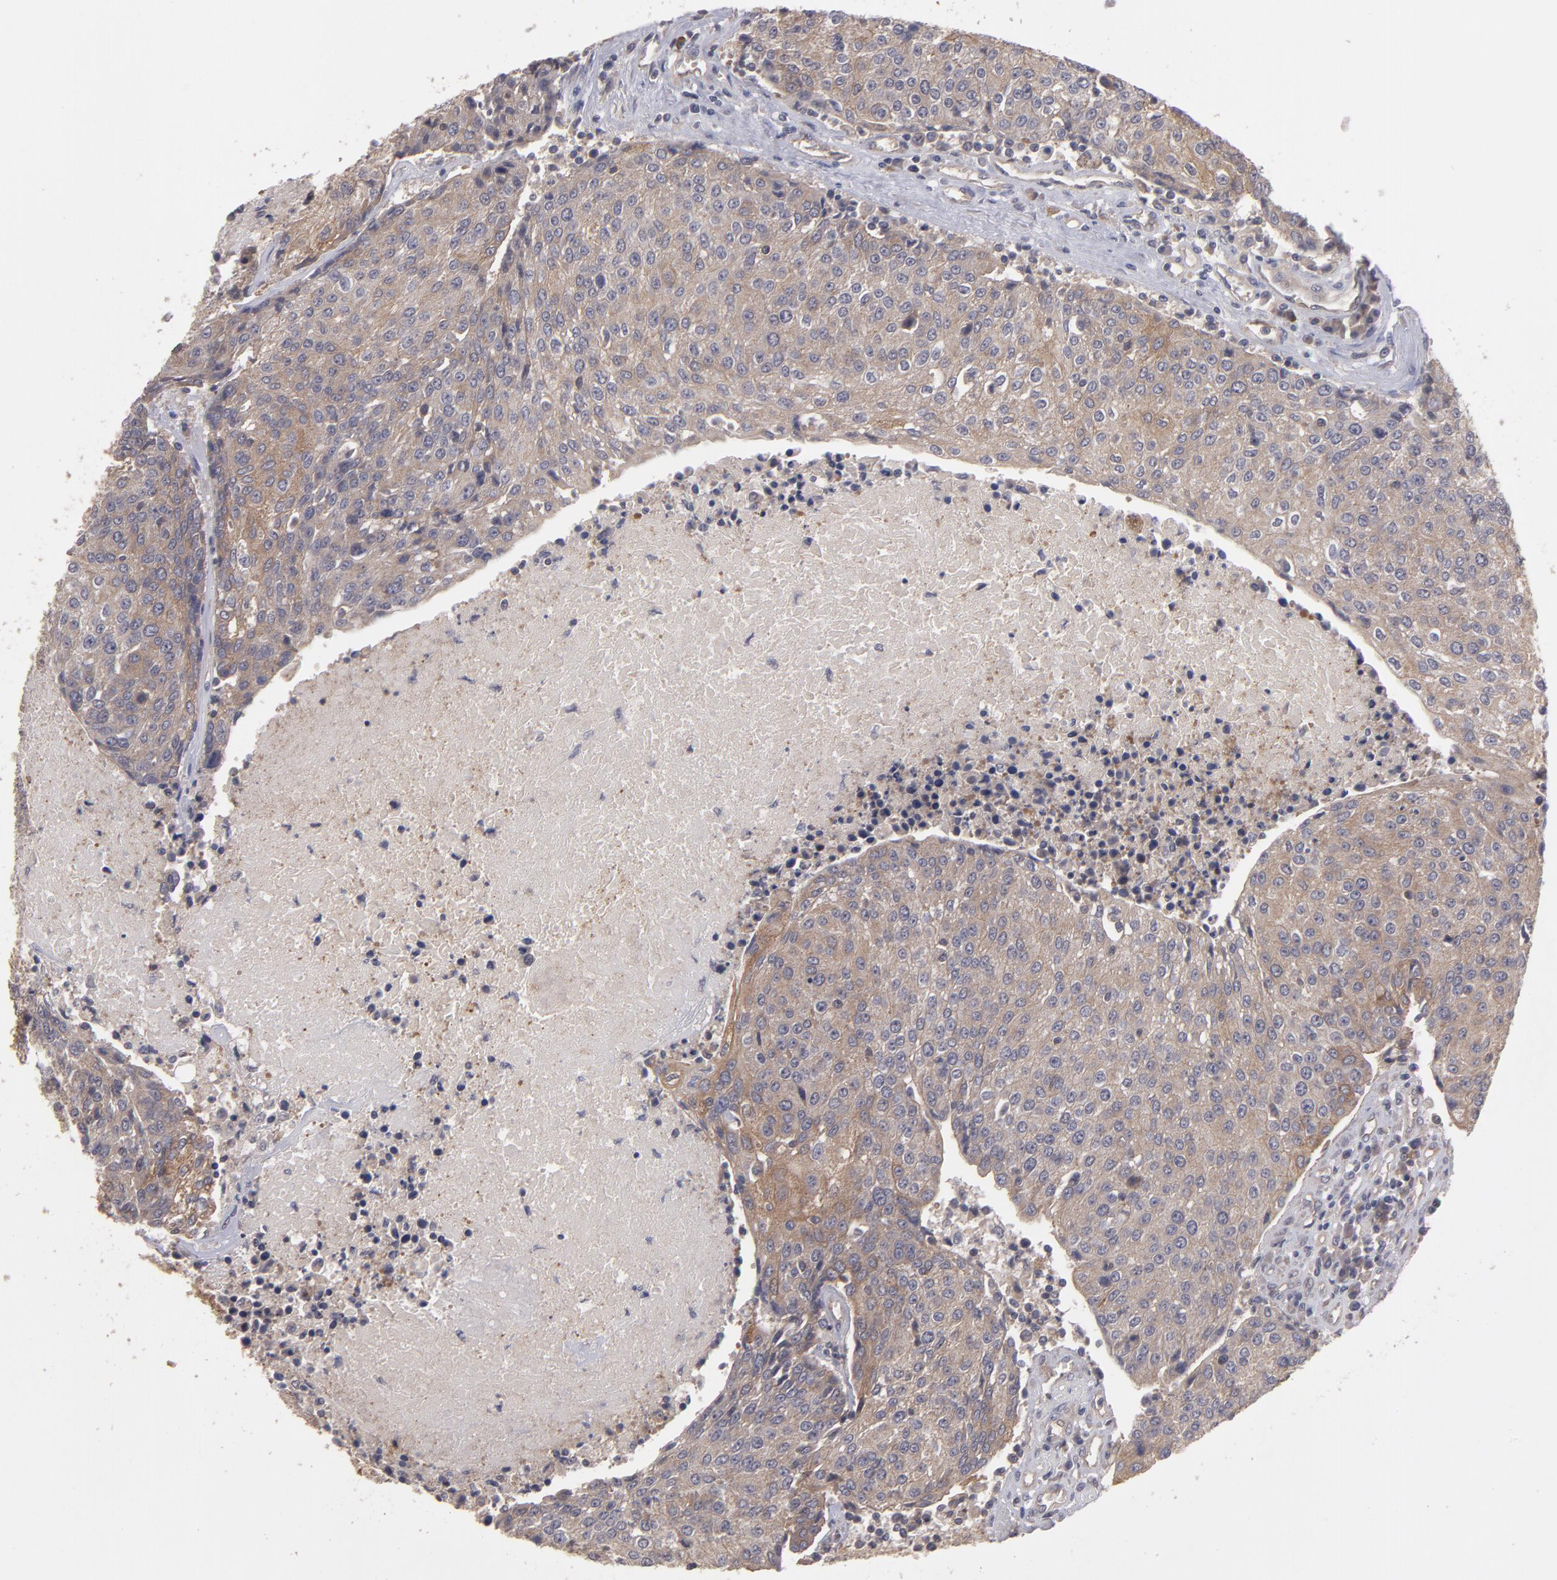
{"staining": {"intensity": "weak", "quantity": ">75%", "location": "cytoplasmic/membranous"}, "tissue": "urothelial cancer", "cell_type": "Tumor cells", "image_type": "cancer", "snomed": [{"axis": "morphology", "description": "Urothelial carcinoma, High grade"}, {"axis": "topography", "description": "Urinary bladder"}], "caption": "Tumor cells display weak cytoplasmic/membranous positivity in about >75% of cells in high-grade urothelial carcinoma.", "gene": "CTSO", "patient": {"sex": "female", "age": 85}}